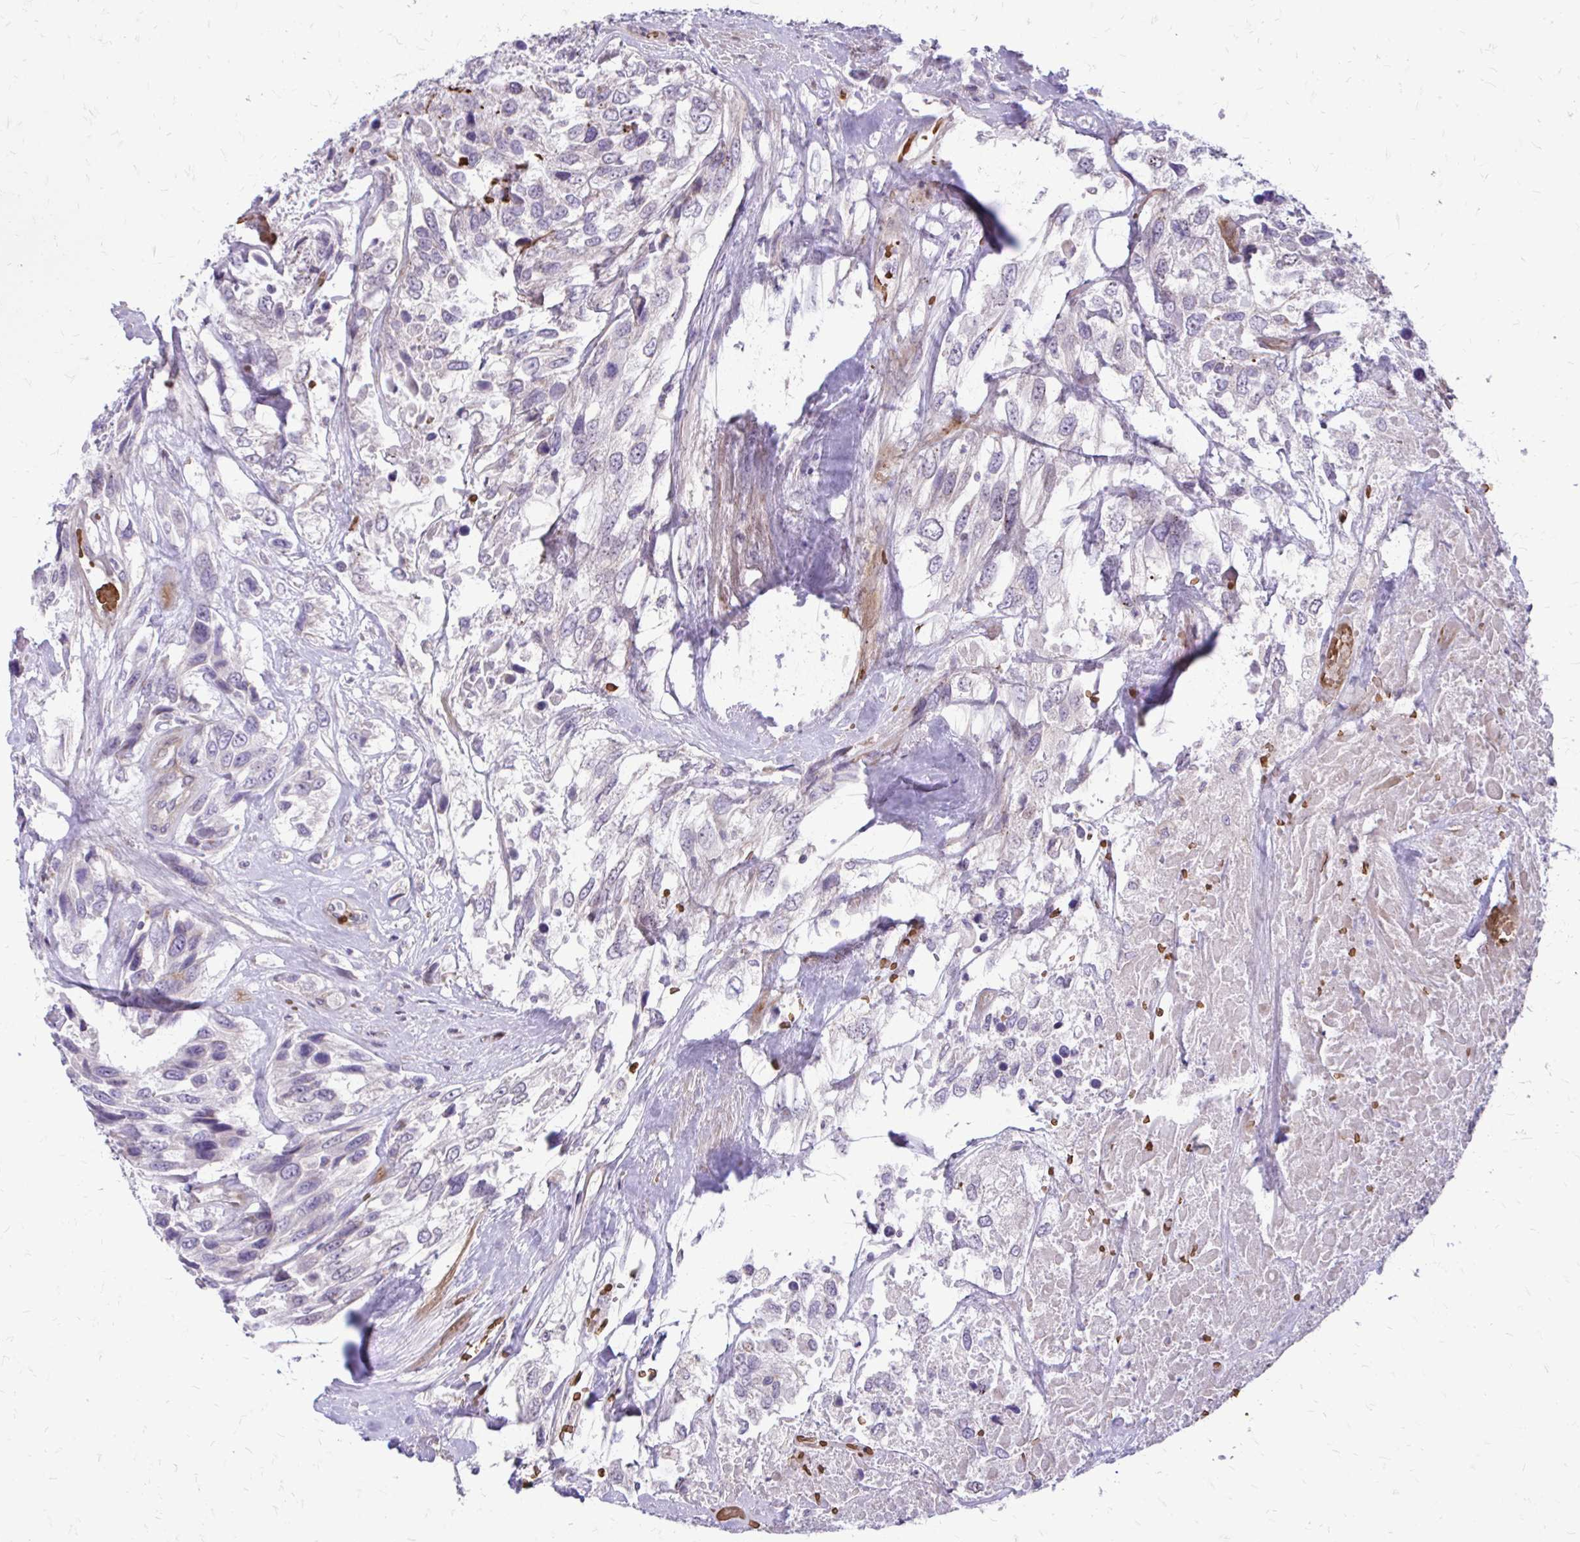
{"staining": {"intensity": "negative", "quantity": "none", "location": "none"}, "tissue": "urothelial cancer", "cell_type": "Tumor cells", "image_type": "cancer", "snomed": [{"axis": "morphology", "description": "Urothelial carcinoma, High grade"}, {"axis": "topography", "description": "Urinary bladder"}], "caption": "Image shows no significant protein staining in tumor cells of urothelial carcinoma (high-grade).", "gene": "FUNDC2", "patient": {"sex": "female", "age": 70}}